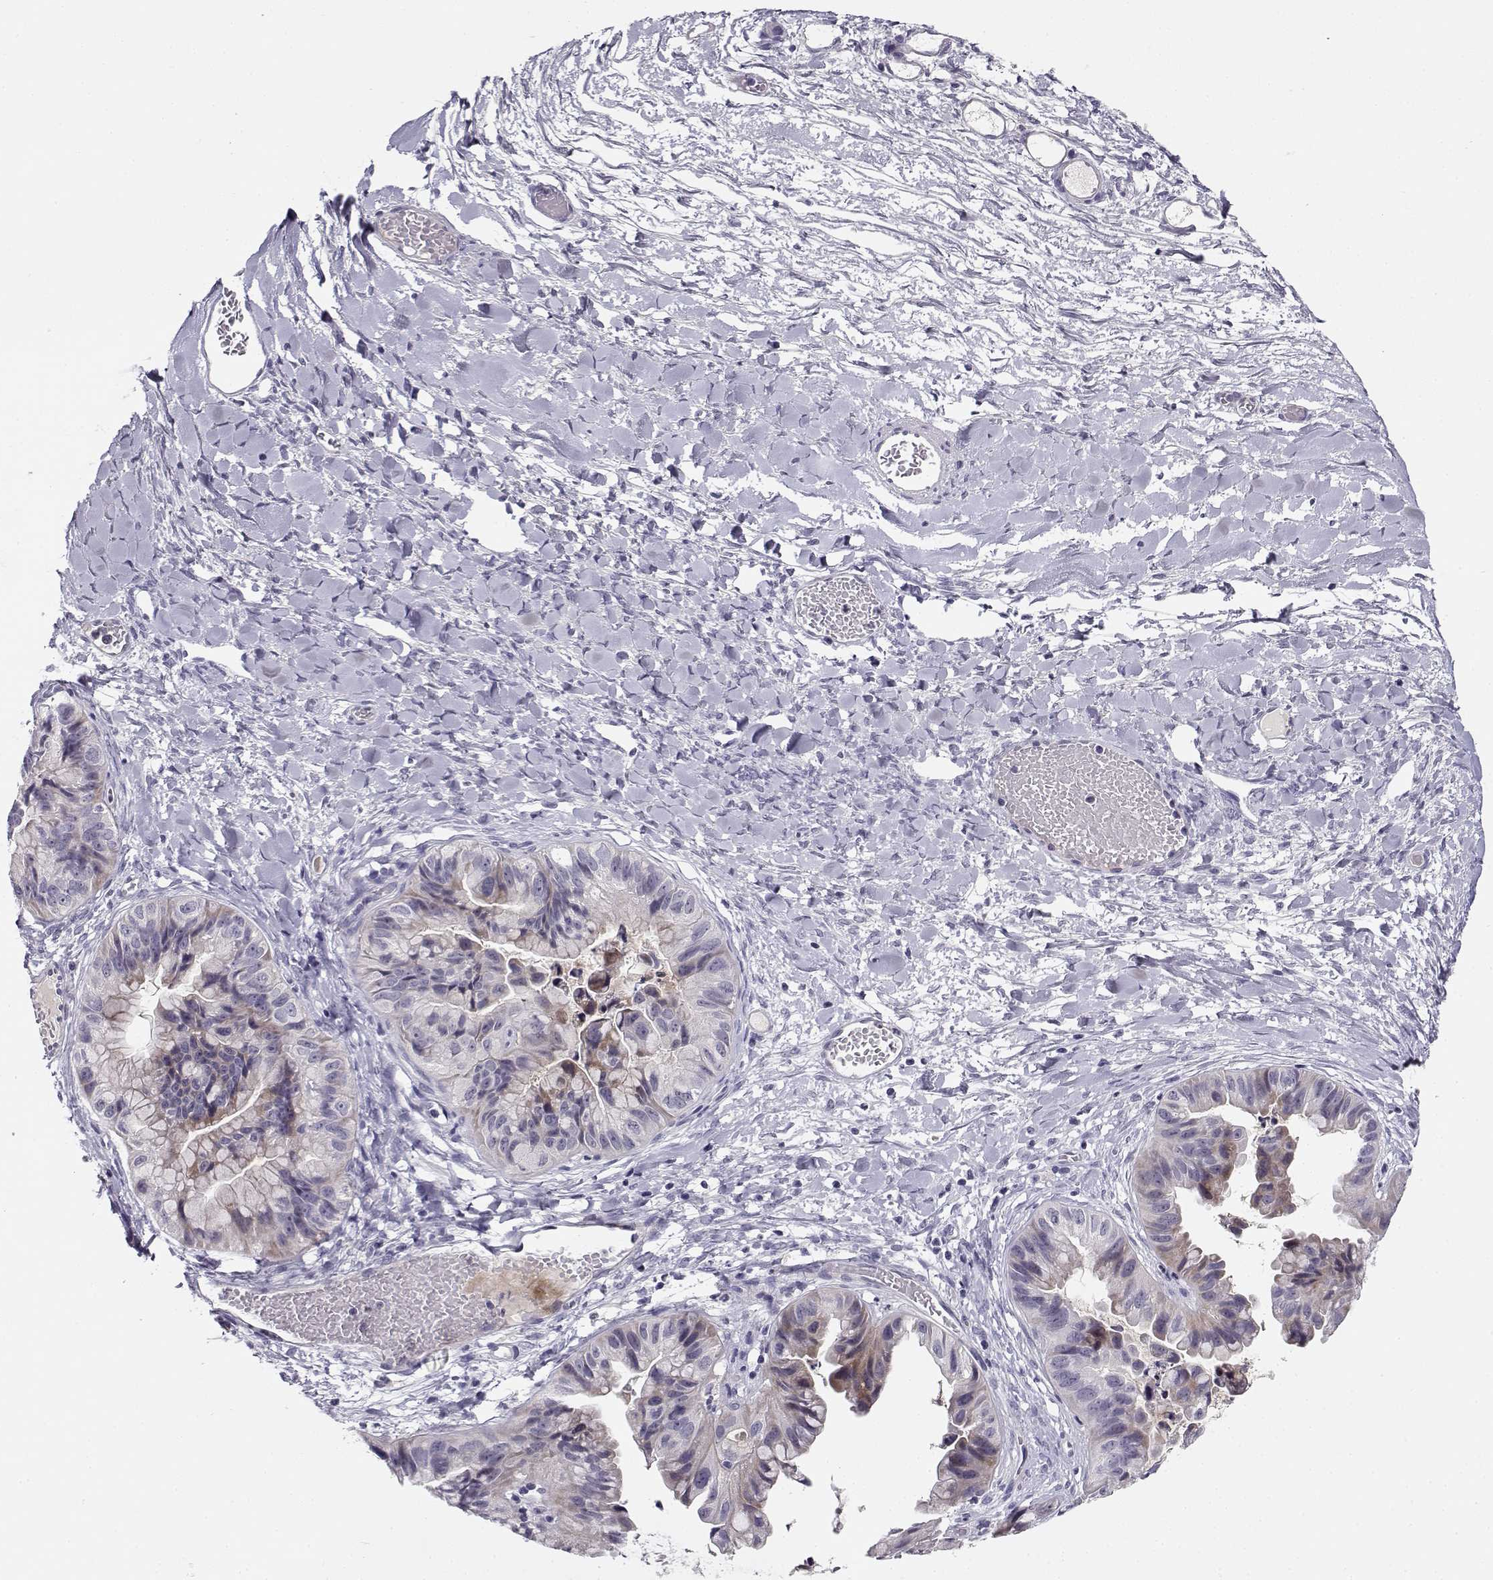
{"staining": {"intensity": "weak", "quantity": "<25%", "location": "cytoplasmic/membranous"}, "tissue": "ovarian cancer", "cell_type": "Tumor cells", "image_type": "cancer", "snomed": [{"axis": "morphology", "description": "Cystadenocarcinoma, mucinous, NOS"}, {"axis": "topography", "description": "Ovary"}], "caption": "Image shows no protein staining in tumor cells of ovarian cancer (mucinous cystadenocarcinoma) tissue.", "gene": "DDX25", "patient": {"sex": "female", "age": 76}}